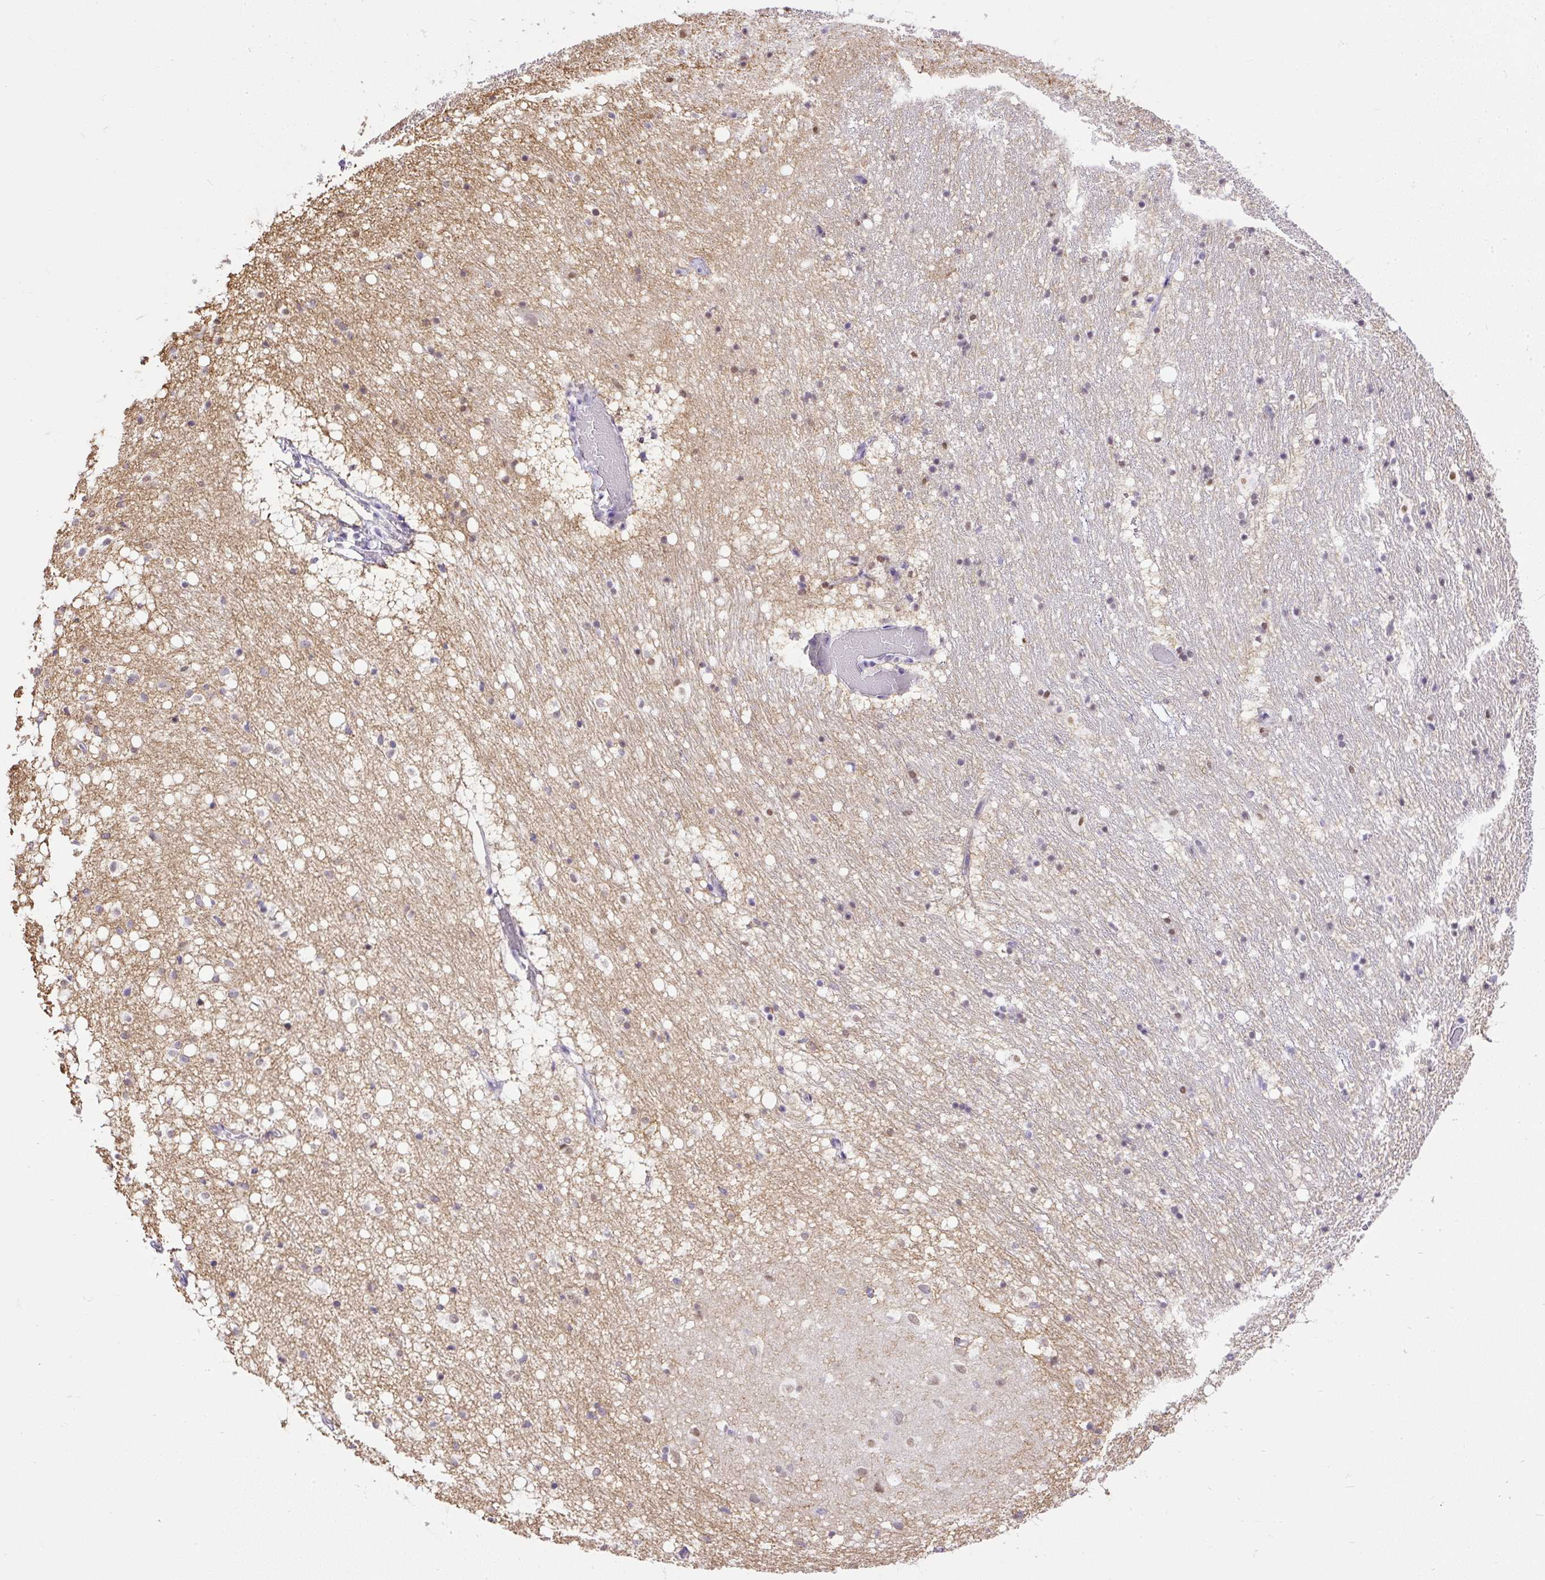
{"staining": {"intensity": "weak", "quantity": "<25%", "location": "nuclear"}, "tissue": "caudate", "cell_type": "Glial cells", "image_type": "normal", "snomed": [{"axis": "morphology", "description": "Normal tissue, NOS"}, {"axis": "topography", "description": "Lateral ventricle wall"}], "caption": "Caudate was stained to show a protein in brown. There is no significant positivity in glial cells.", "gene": "WNT10B", "patient": {"sex": "male", "age": 37}}